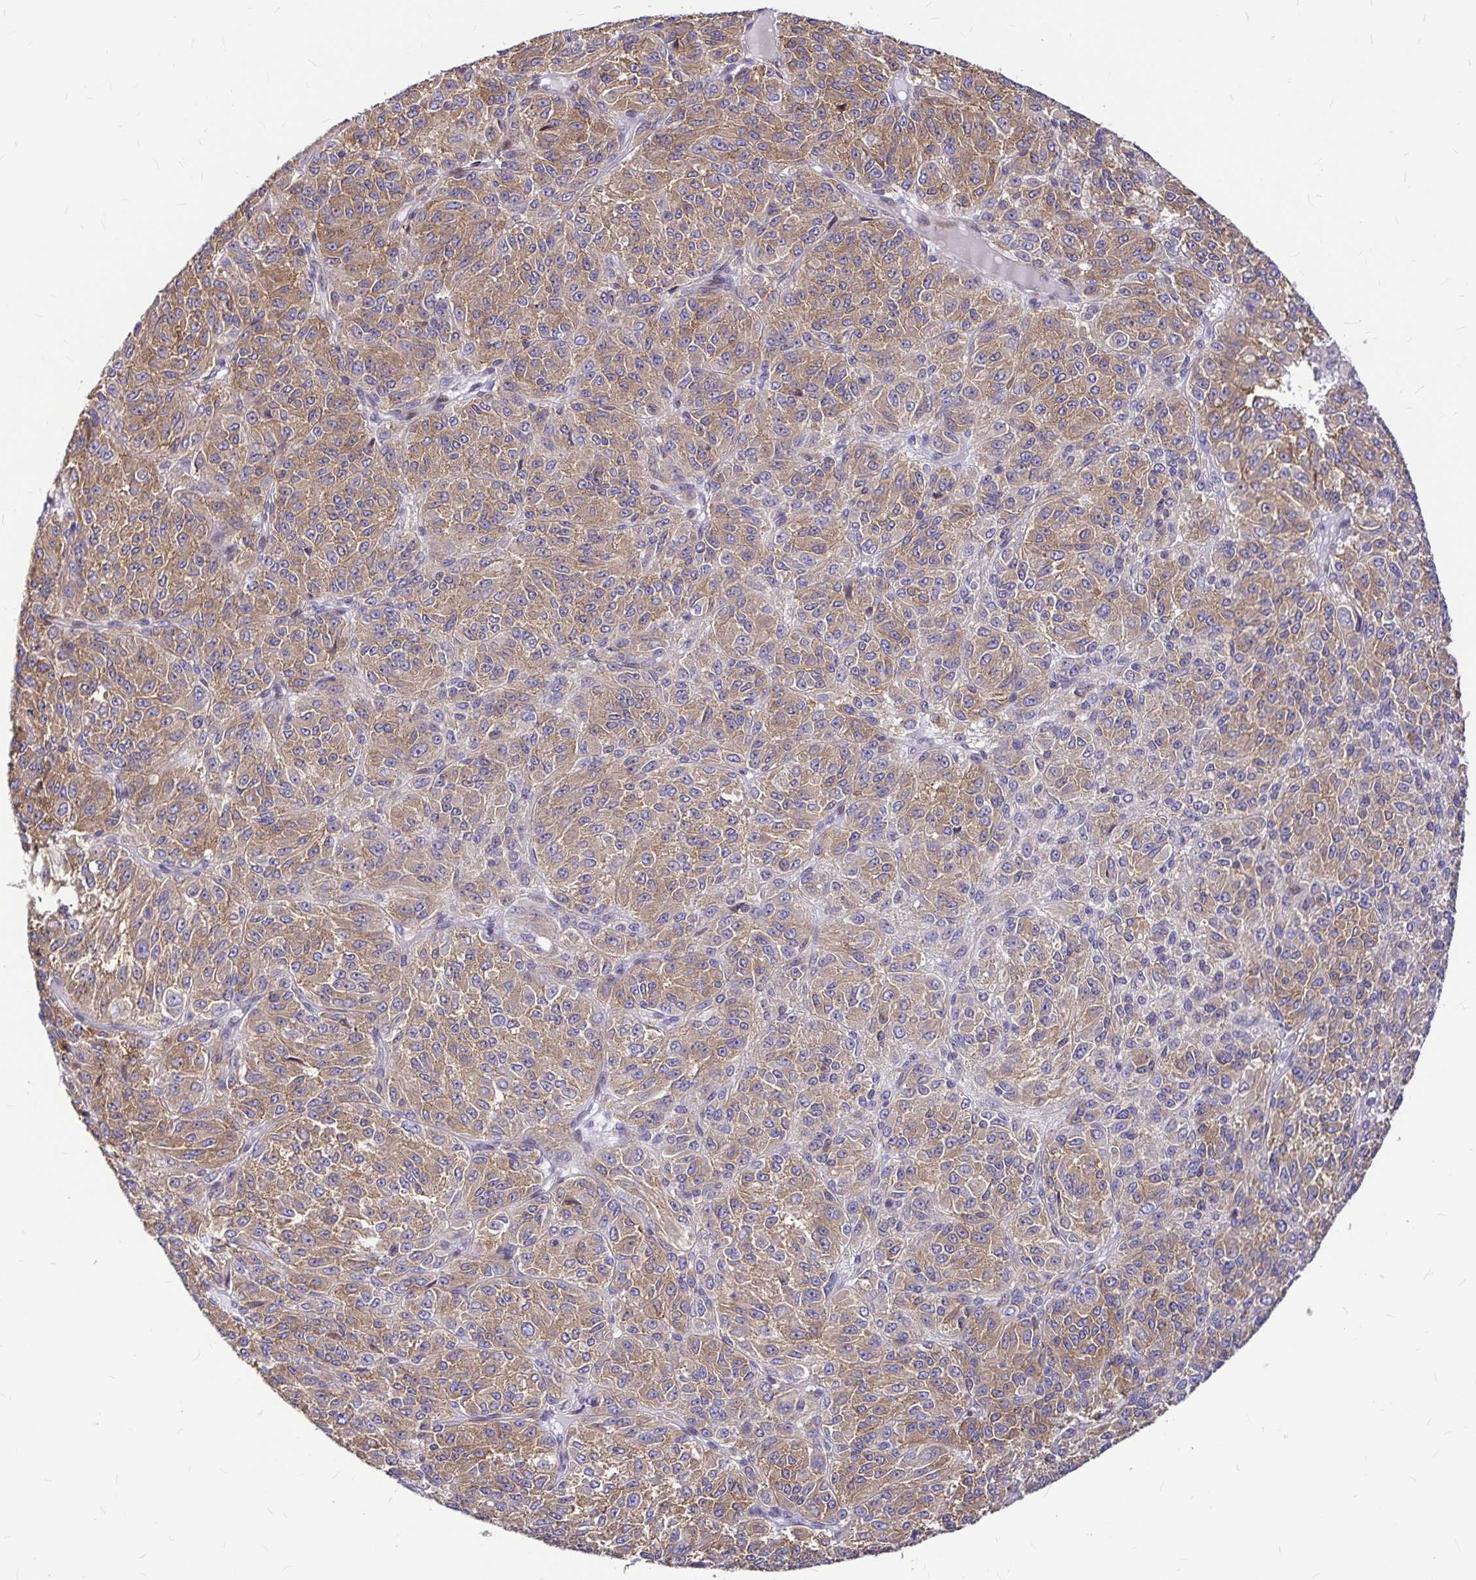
{"staining": {"intensity": "moderate", "quantity": ">75%", "location": "cytoplasmic/membranous"}, "tissue": "melanoma", "cell_type": "Tumor cells", "image_type": "cancer", "snomed": [{"axis": "morphology", "description": "Malignant melanoma, Metastatic site"}, {"axis": "topography", "description": "Brain"}], "caption": "Immunohistochemistry (IHC) (DAB (3,3'-diaminobenzidine)) staining of human melanoma displays moderate cytoplasmic/membranous protein positivity in about >75% of tumor cells.", "gene": "GABBR2", "patient": {"sex": "female", "age": 56}}